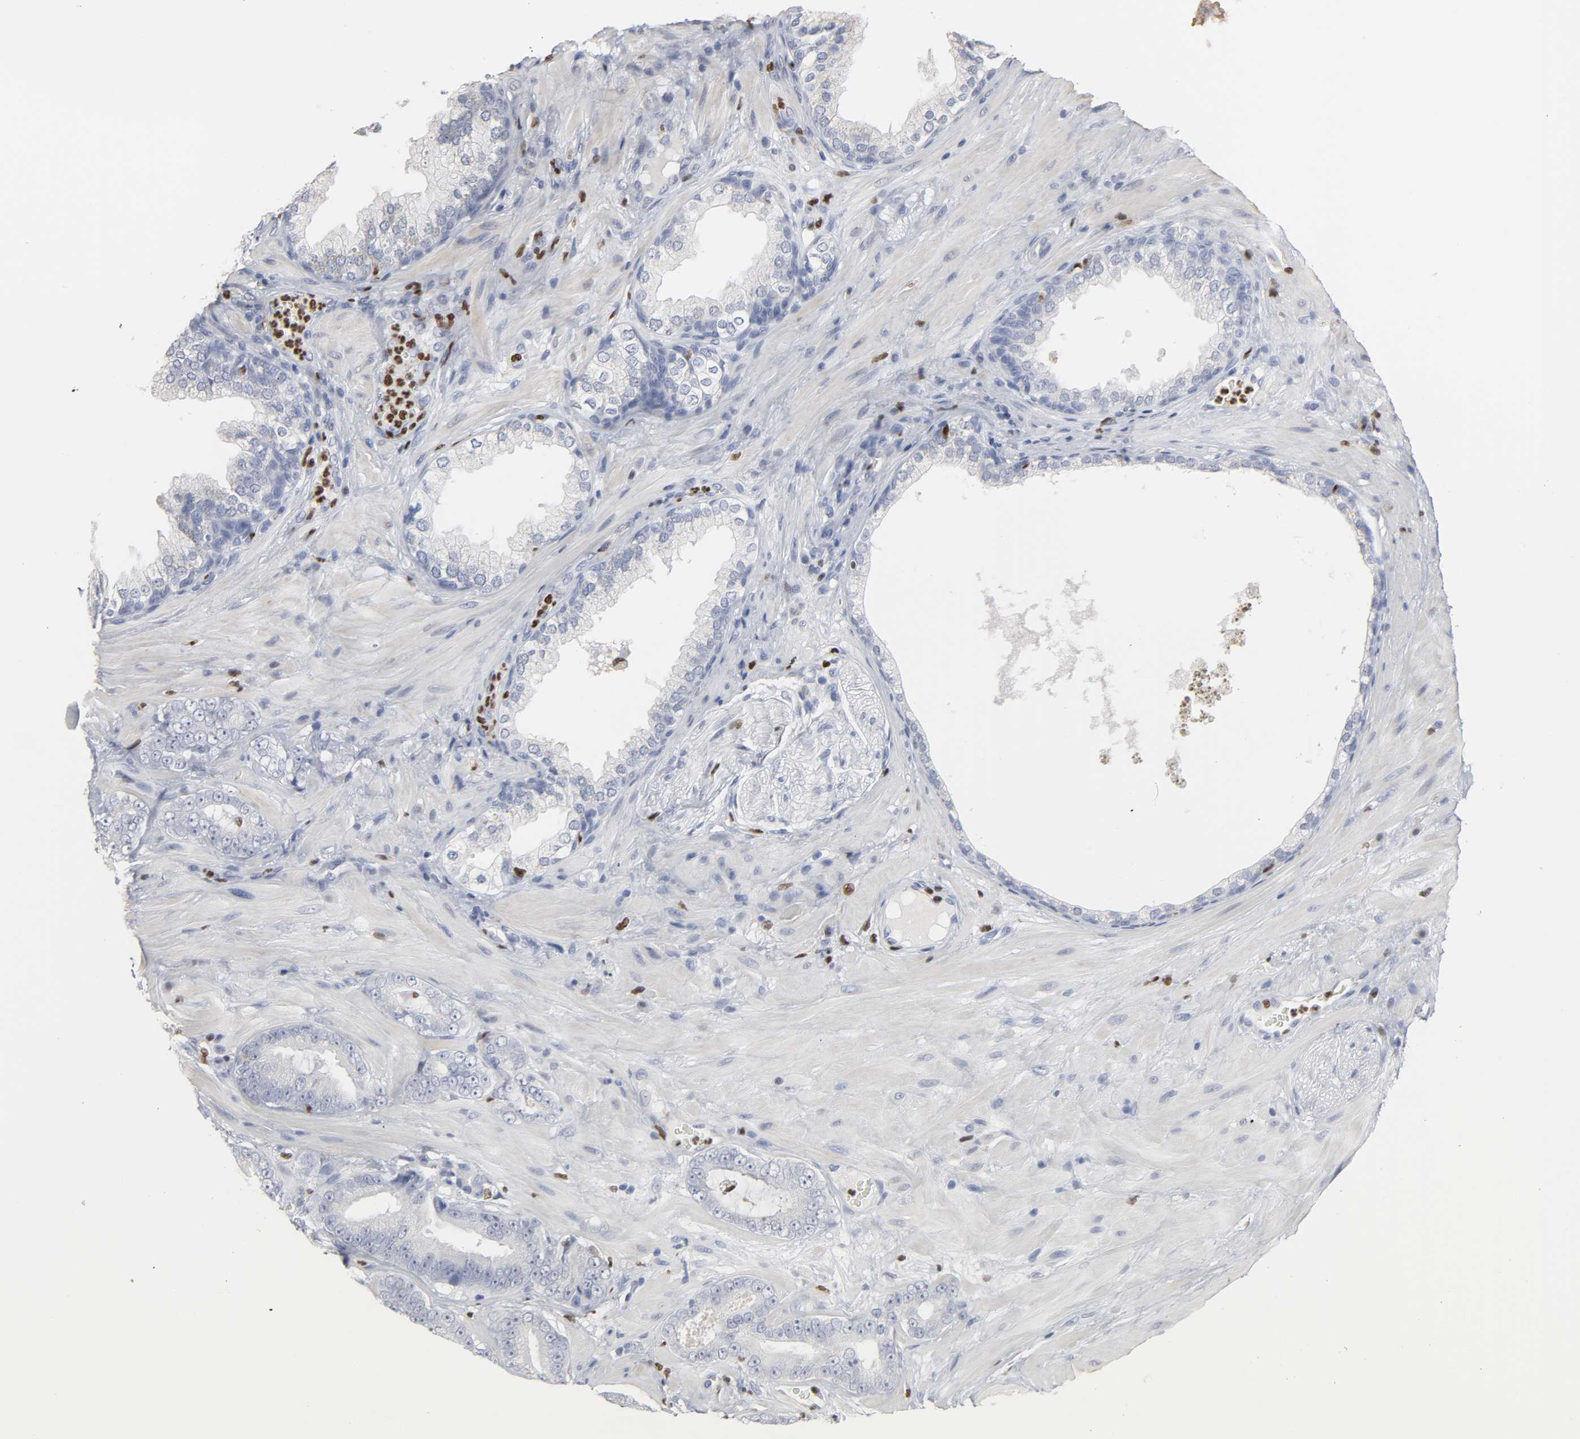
{"staining": {"intensity": "negative", "quantity": "none", "location": "none"}, "tissue": "prostate cancer", "cell_type": "Tumor cells", "image_type": "cancer", "snomed": [{"axis": "morphology", "description": "Adenocarcinoma, Low grade"}, {"axis": "topography", "description": "Prostate"}], "caption": "Immunohistochemistry (IHC) of prostate cancer shows no expression in tumor cells.", "gene": "SPI1", "patient": {"sex": "male", "age": 58}}